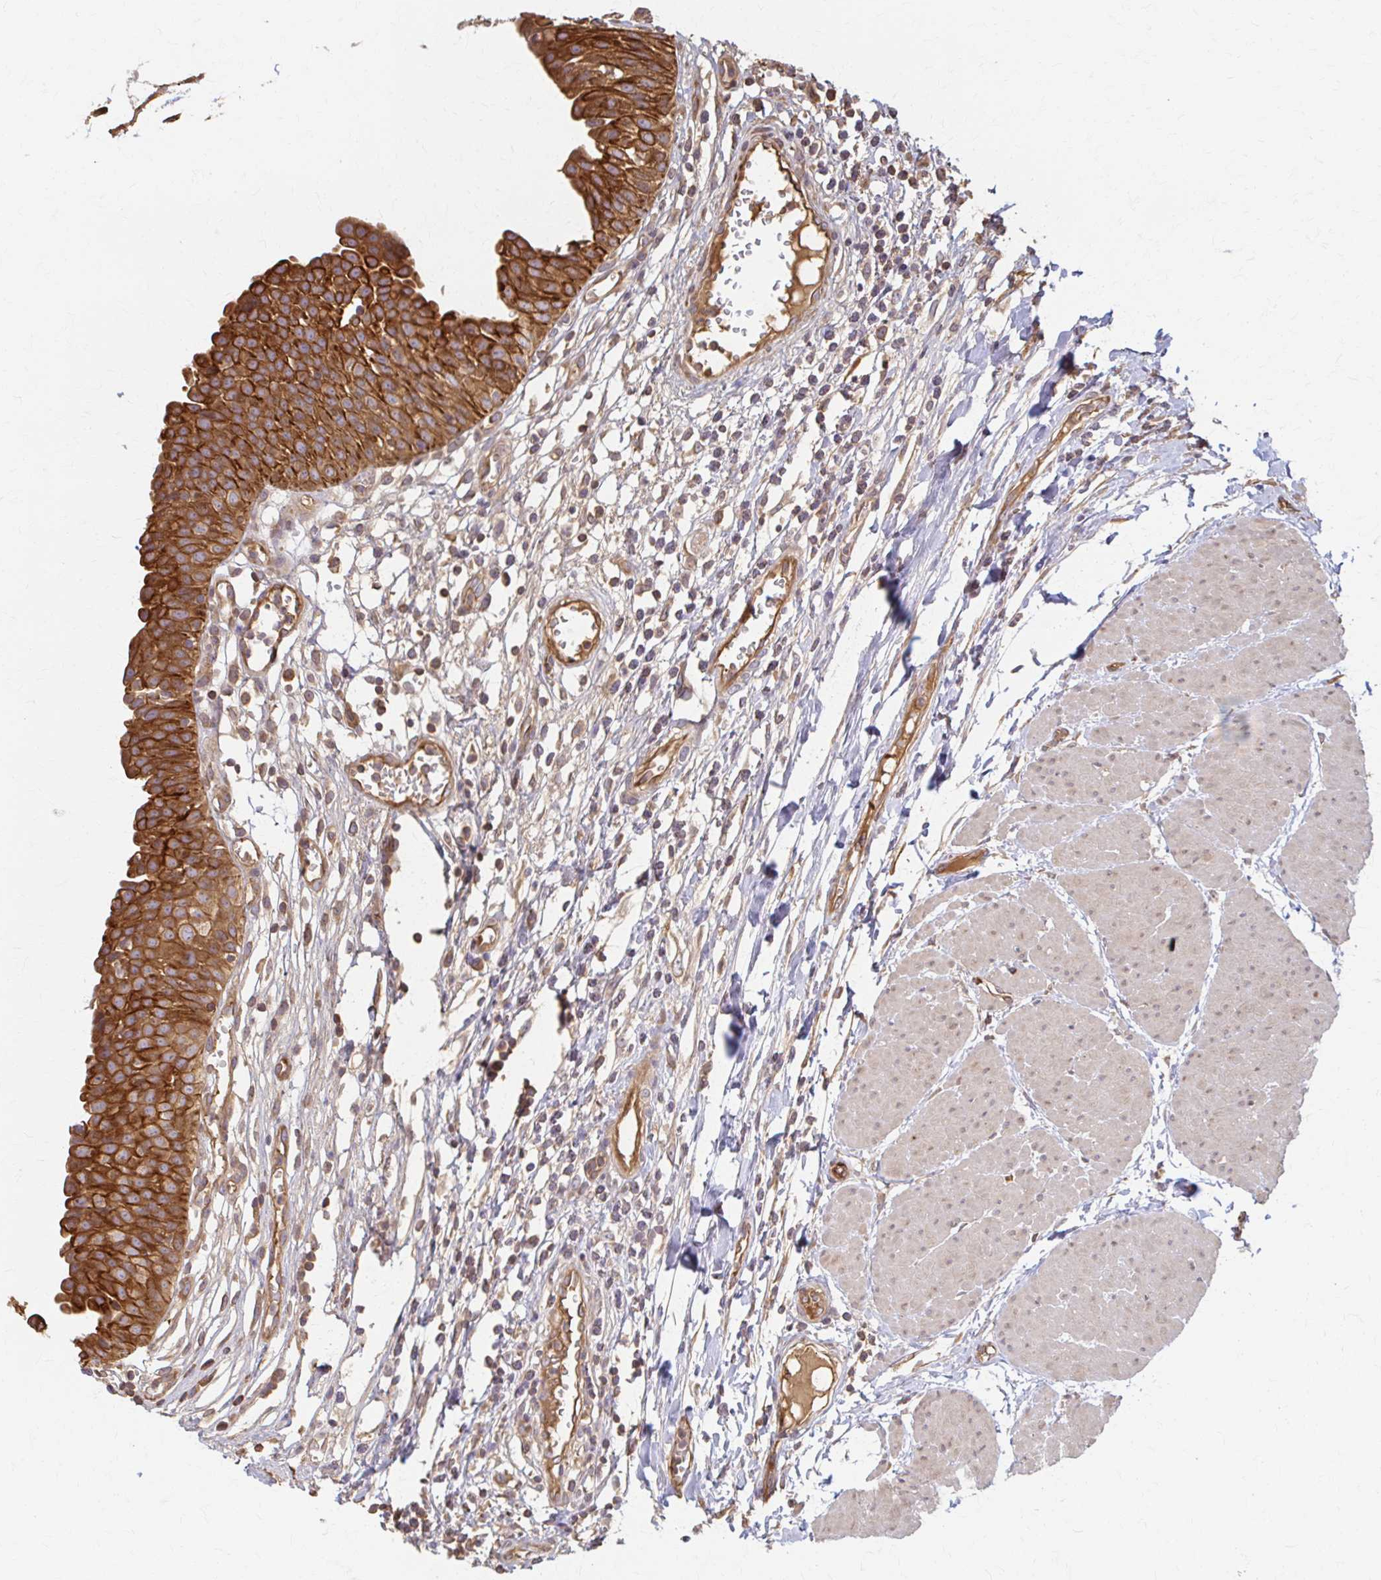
{"staining": {"intensity": "strong", "quantity": ">75%", "location": "cytoplasmic/membranous"}, "tissue": "urinary bladder", "cell_type": "Urothelial cells", "image_type": "normal", "snomed": [{"axis": "morphology", "description": "Normal tissue, NOS"}, {"axis": "topography", "description": "Urinary bladder"}], "caption": "This photomicrograph shows unremarkable urinary bladder stained with immunohistochemistry to label a protein in brown. The cytoplasmic/membranous of urothelial cells show strong positivity for the protein. Nuclei are counter-stained blue.", "gene": "ARHGAP35", "patient": {"sex": "male", "age": 64}}